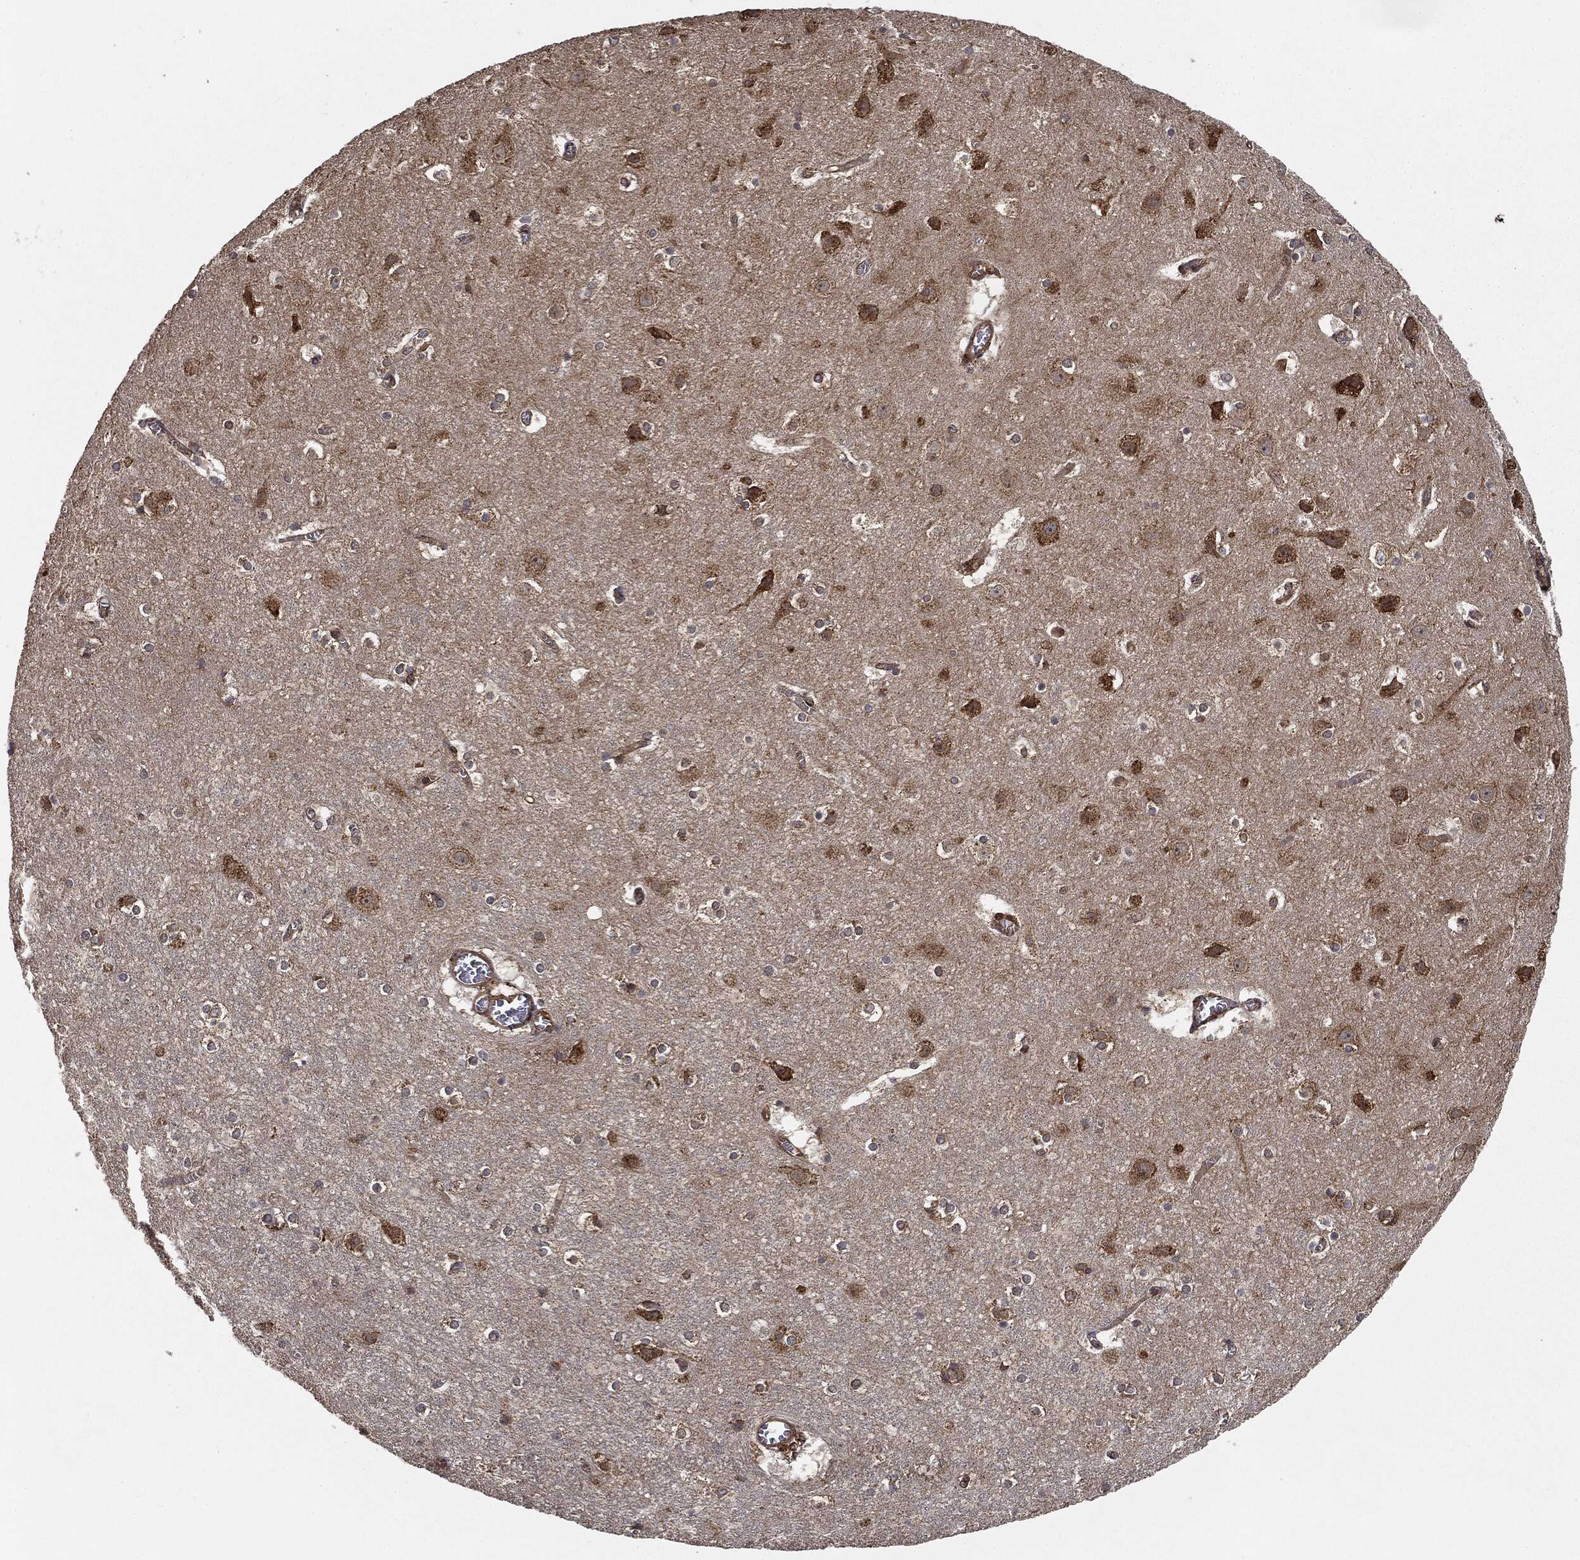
{"staining": {"intensity": "negative", "quantity": "none", "location": "none"}, "tissue": "cerebral cortex", "cell_type": "Endothelial cells", "image_type": "normal", "snomed": [{"axis": "morphology", "description": "Normal tissue, NOS"}, {"axis": "topography", "description": "Cerebral cortex"}], "caption": "An IHC image of unremarkable cerebral cortex is shown. There is no staining in endothelial cells of cerebral cortex.", "gene": "MIER2", "patient": {"sex": "male", "age": 59}}